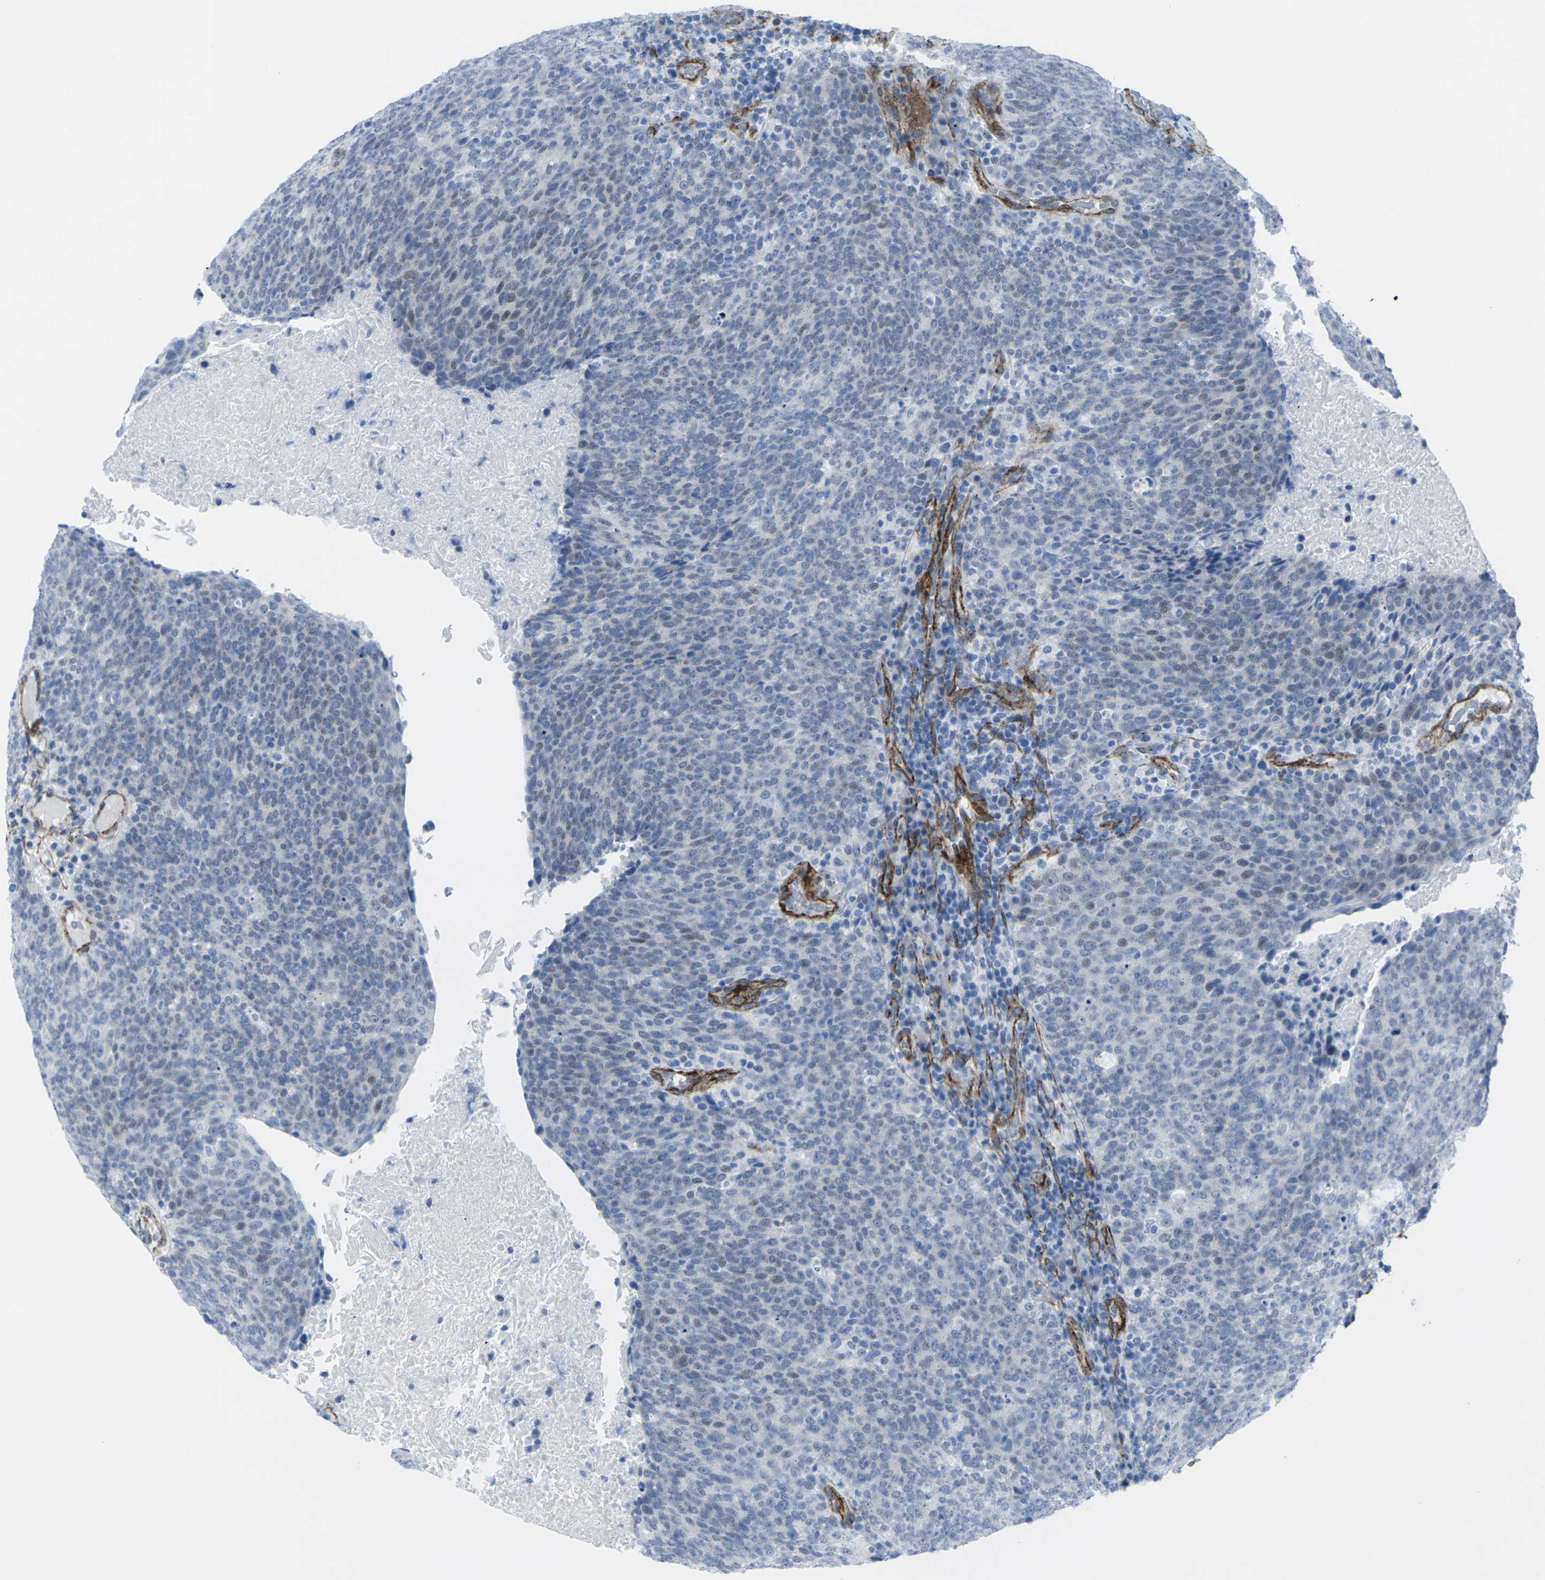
{"staining": {"intensity": "negative", "quantity": "none", "location": "none"}, "tissue": "head and neck cancer", "cell_type": "Tumor cells", "image_type": "cancer", "snomed": [{"axis": "morphology", "description": "Squamous cell carcinoma, NOS"}, {"axis": "morphology", "description": "Squamous cell carcinoma, metastatic, NOS"}, {"axis": "topography", "description": "Lymph node"}, {"axis": "topography", "description": "Head-Neck"}], "caption": "IHC histopathology image of neoplastic tissue: head and neck cancer (squamous cell carcinoma) stained with DAB demonstrates no significant protein expression in tumor cells.", "gene": "CDH11", "patient": {"sex": "male", "age": 62}}